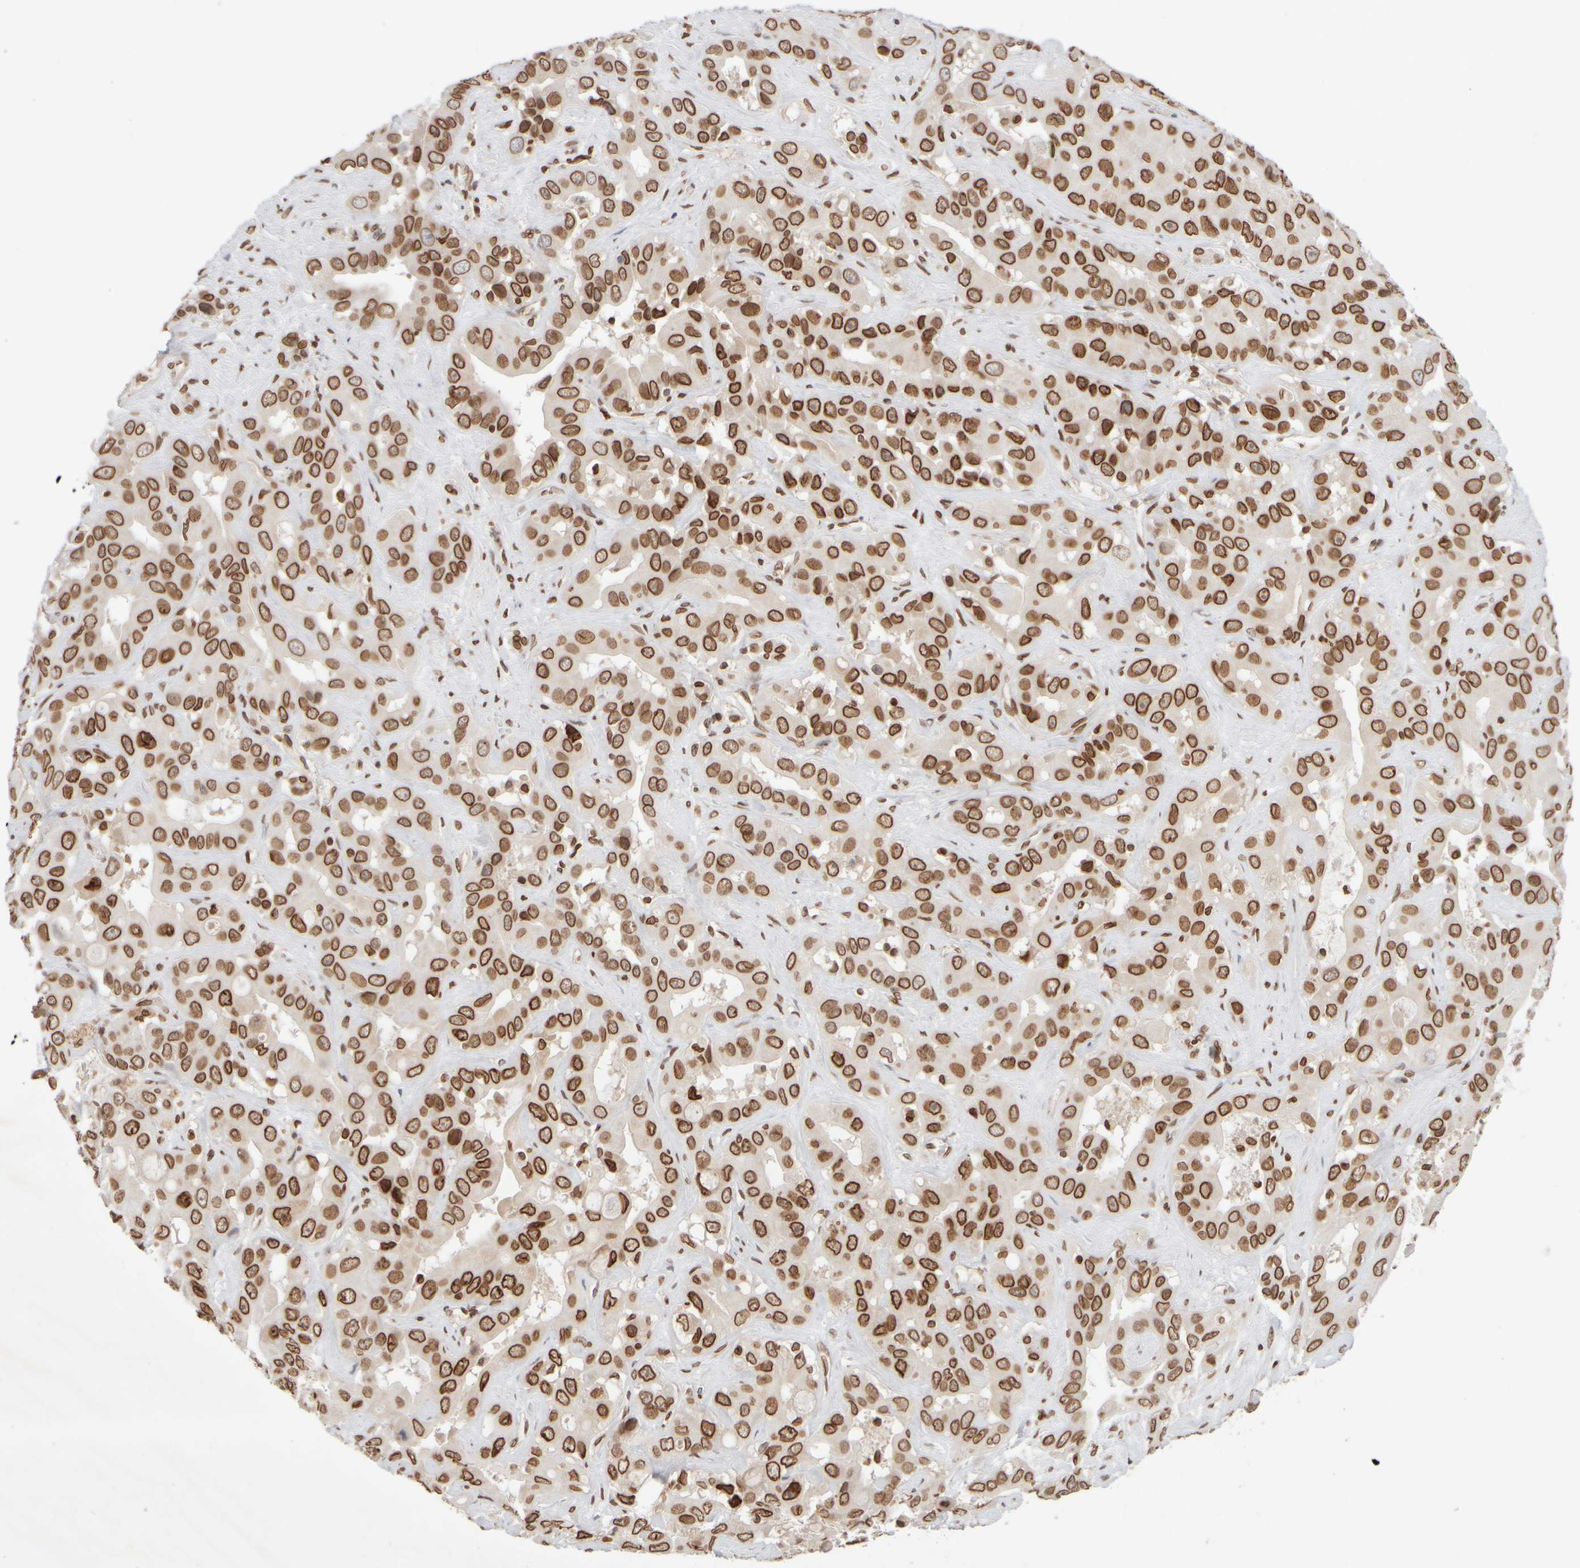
{"staining": {"intensity": "strong", "quantity": ">75%", "location": "cytoplasmic/membranous,nuclear"}, "tissue": "liver cancer", "cell_type": "Tumor cells", "image_type": "cancer", "snomed": [{"axis": "morphology", "description": "Cholangiocarcinoma"}, {"axis": "topography", "description": "Liver"}], "caption": "This is a photomicrograph of immunohistochemistry (IHC) staining of liver cancer (cholangiocarcinoma), which shows strong staining in the cytoplasmic/membranous and nuclear of tumor cells.", "gene": "ZC3HC1", "patient": {"sex": "female", "age": 52}}